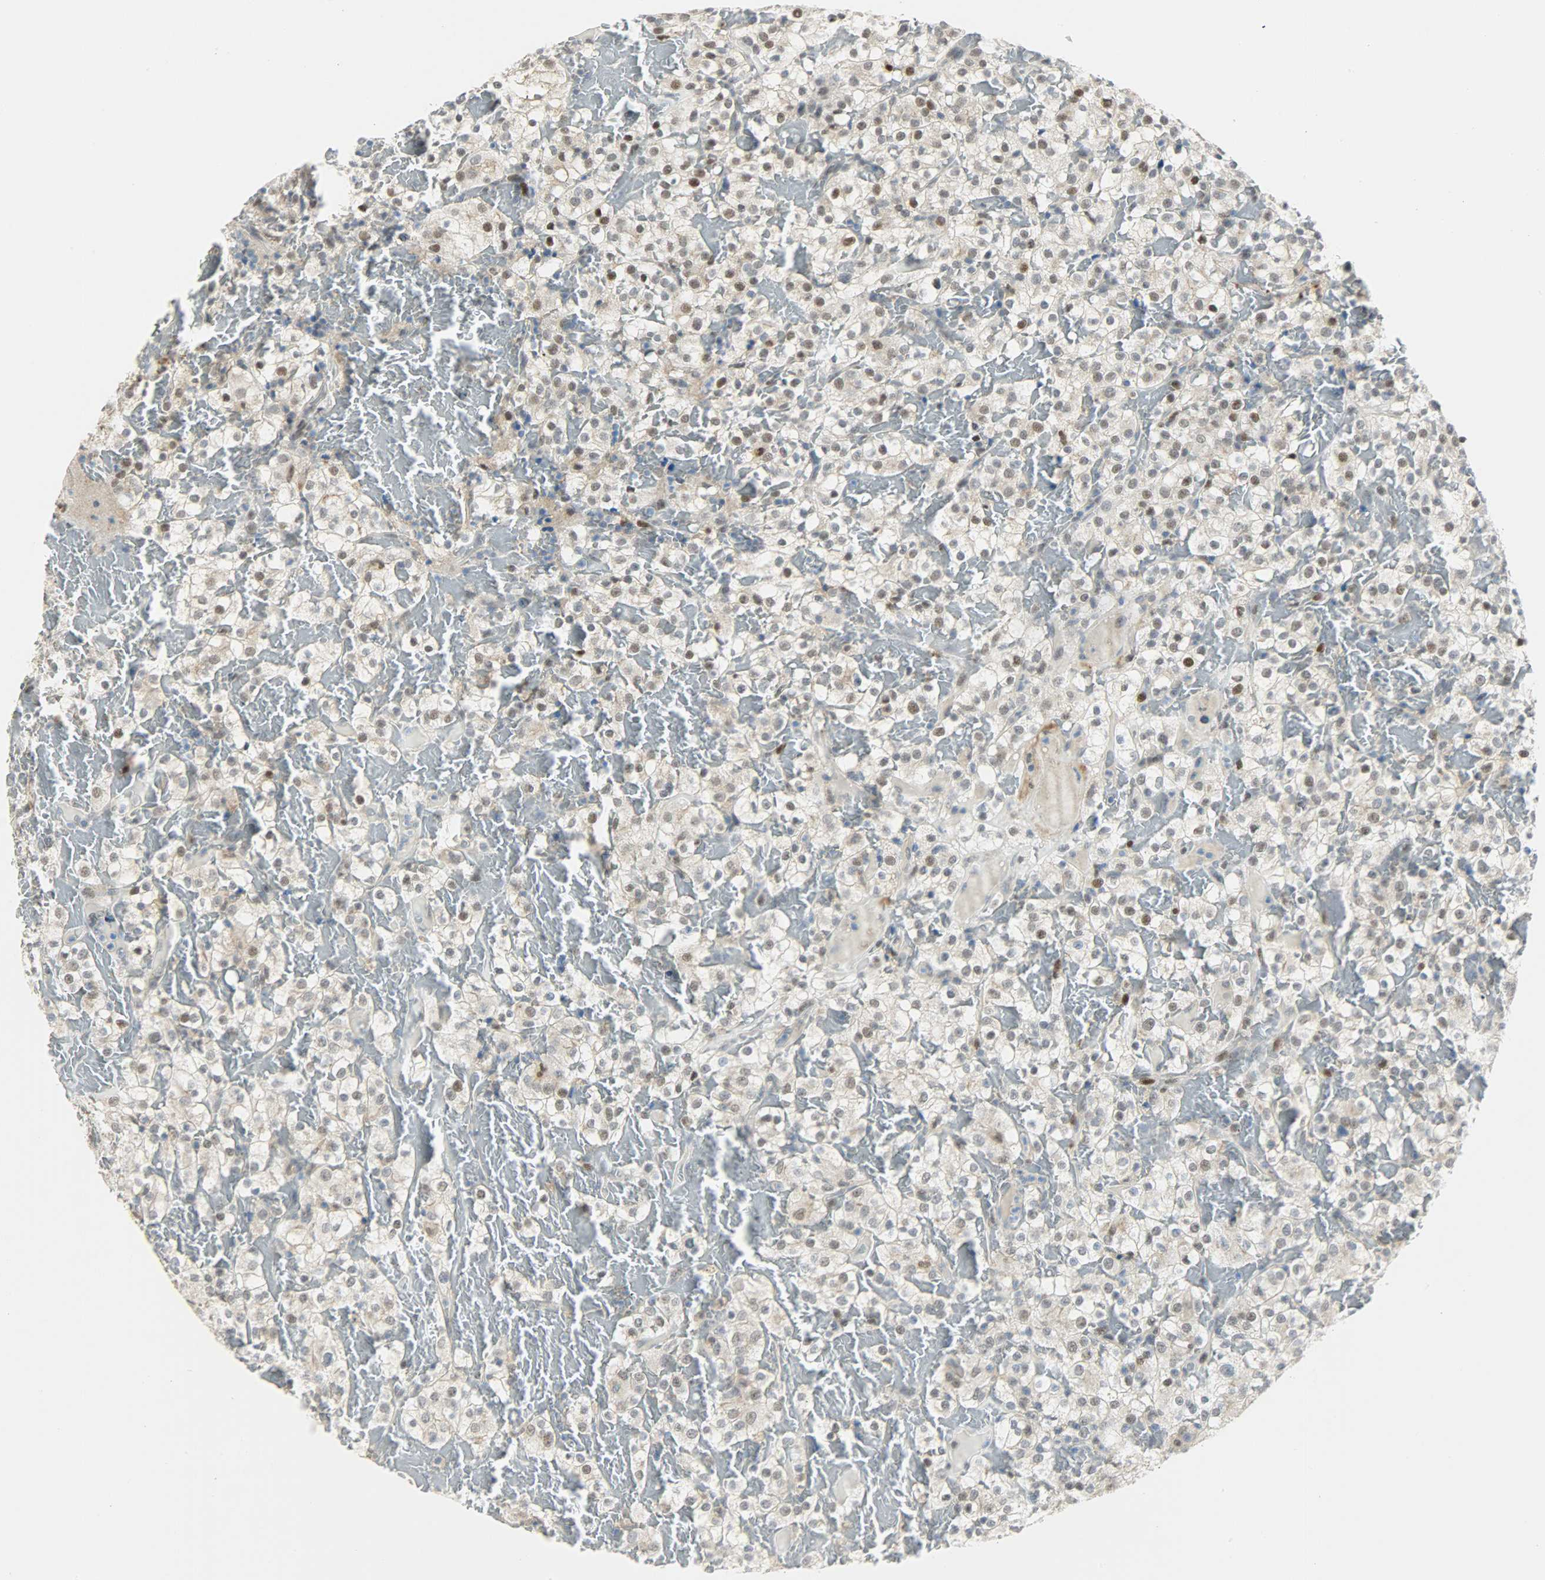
{"staining": {"intensity": "weak", "quantity": "25%-75%", "location": "cytoplasmic/membranous,nuclear"}, "tissue": "renal cancer", "cell_type": "Tumor cells", "image_type": "cancer", "snomed": [{"axis": "morphology", "description": "Normal tissue, NOS"}, {"axis": "morphology", "description": "Adenocarcinoma, NOS"}, {"axis": "topography", "description": "Kidney"}], "caption": "A micrograph of renal adenocarcinoma stained for a protein demonstrates weak cytoplasmic/membranous and nuclear brown staining in tumor cells.", "gene": "PPARG", "patient": {"sex": "female", "age": 72}}